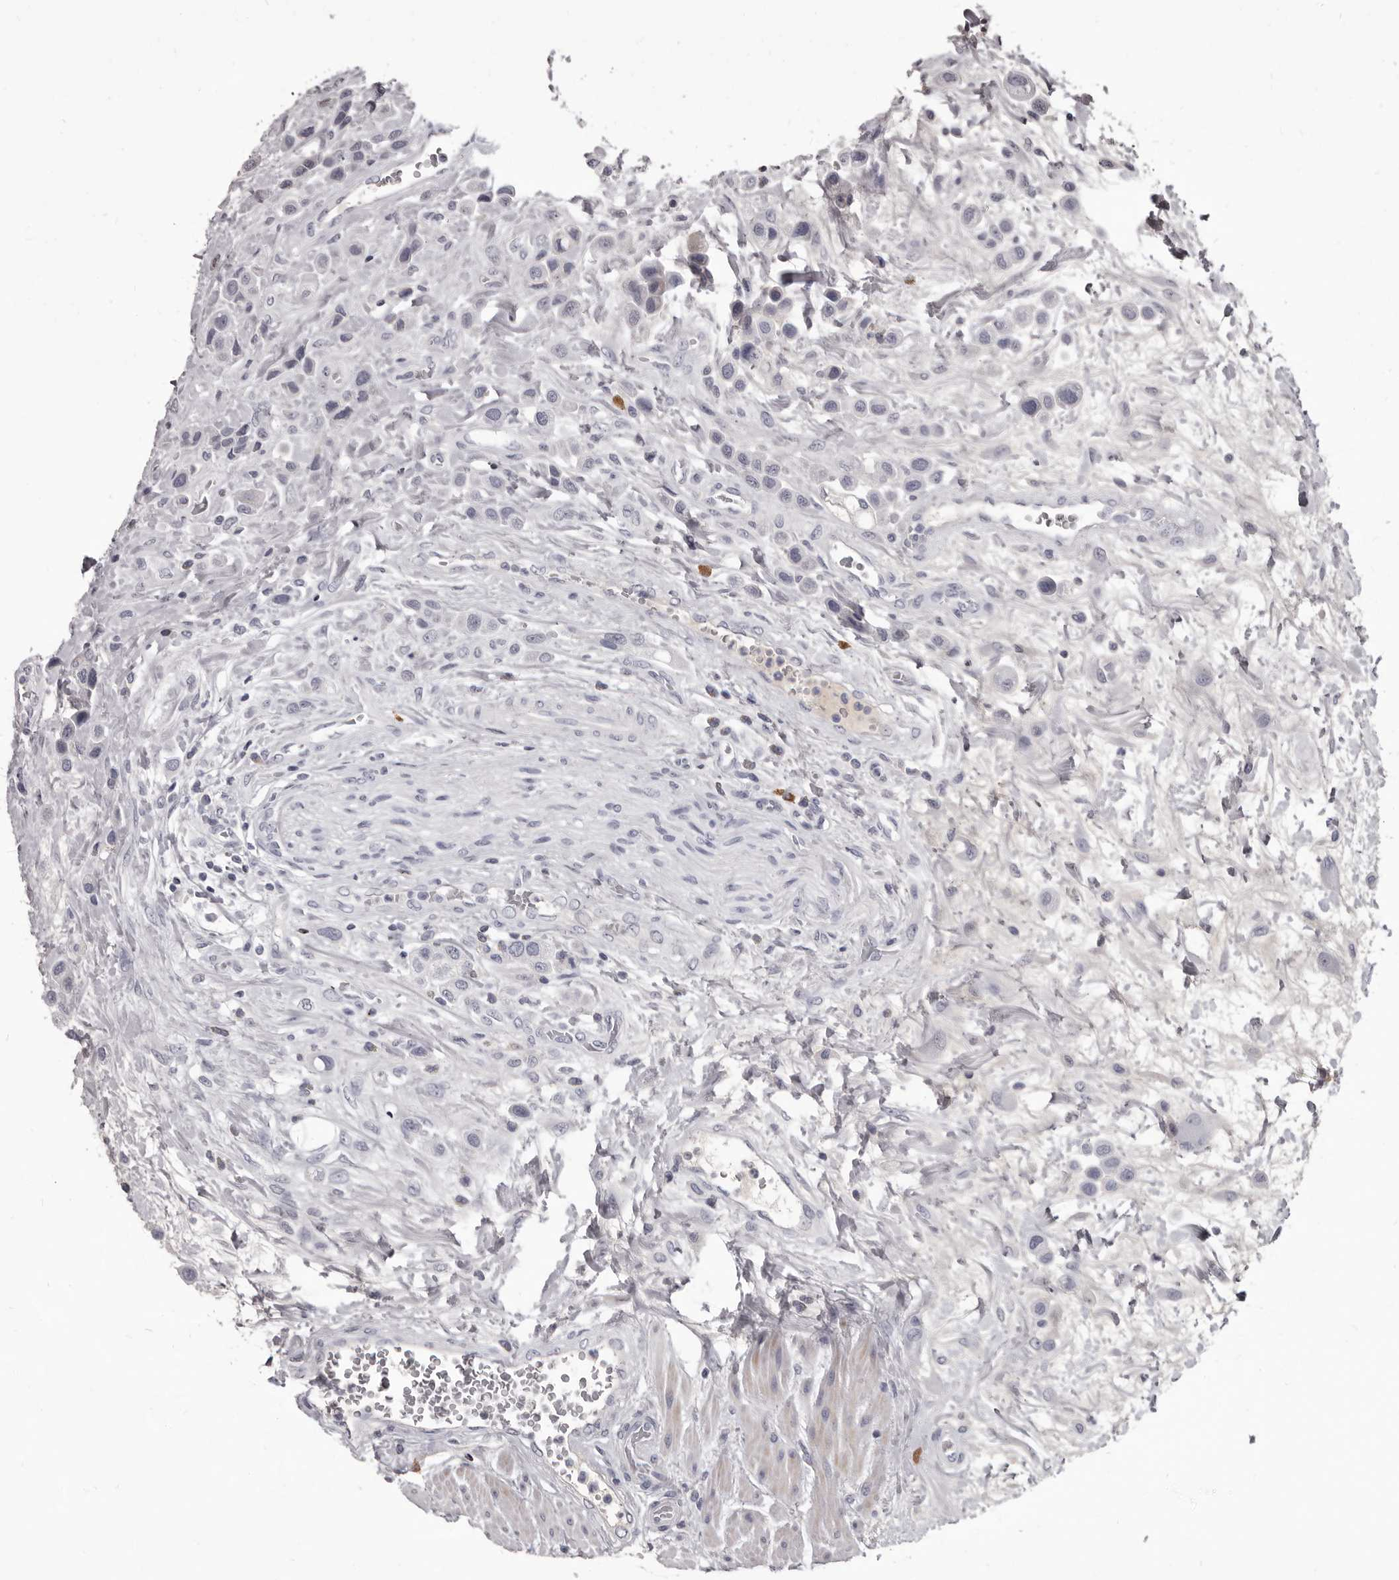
{"staining": {"intensity": "negative", "quantity": "none", "location": "none"}, "tissue": "urothelial cancer", "cell_type": "Tumor cells", "image_type": "cancer", "snomed": [{"axis": "morphology", "description": "Urothelial carcinoma, High grade"}, {"axis": "topography", "description": "Urinary bladder"}], "caption": "Immunohistochemistry of high-grade urothelial carcinoma shows no staining in tumor cells.", "gene": "GZMH", "patient": {"sex": "male", "age": 50}}